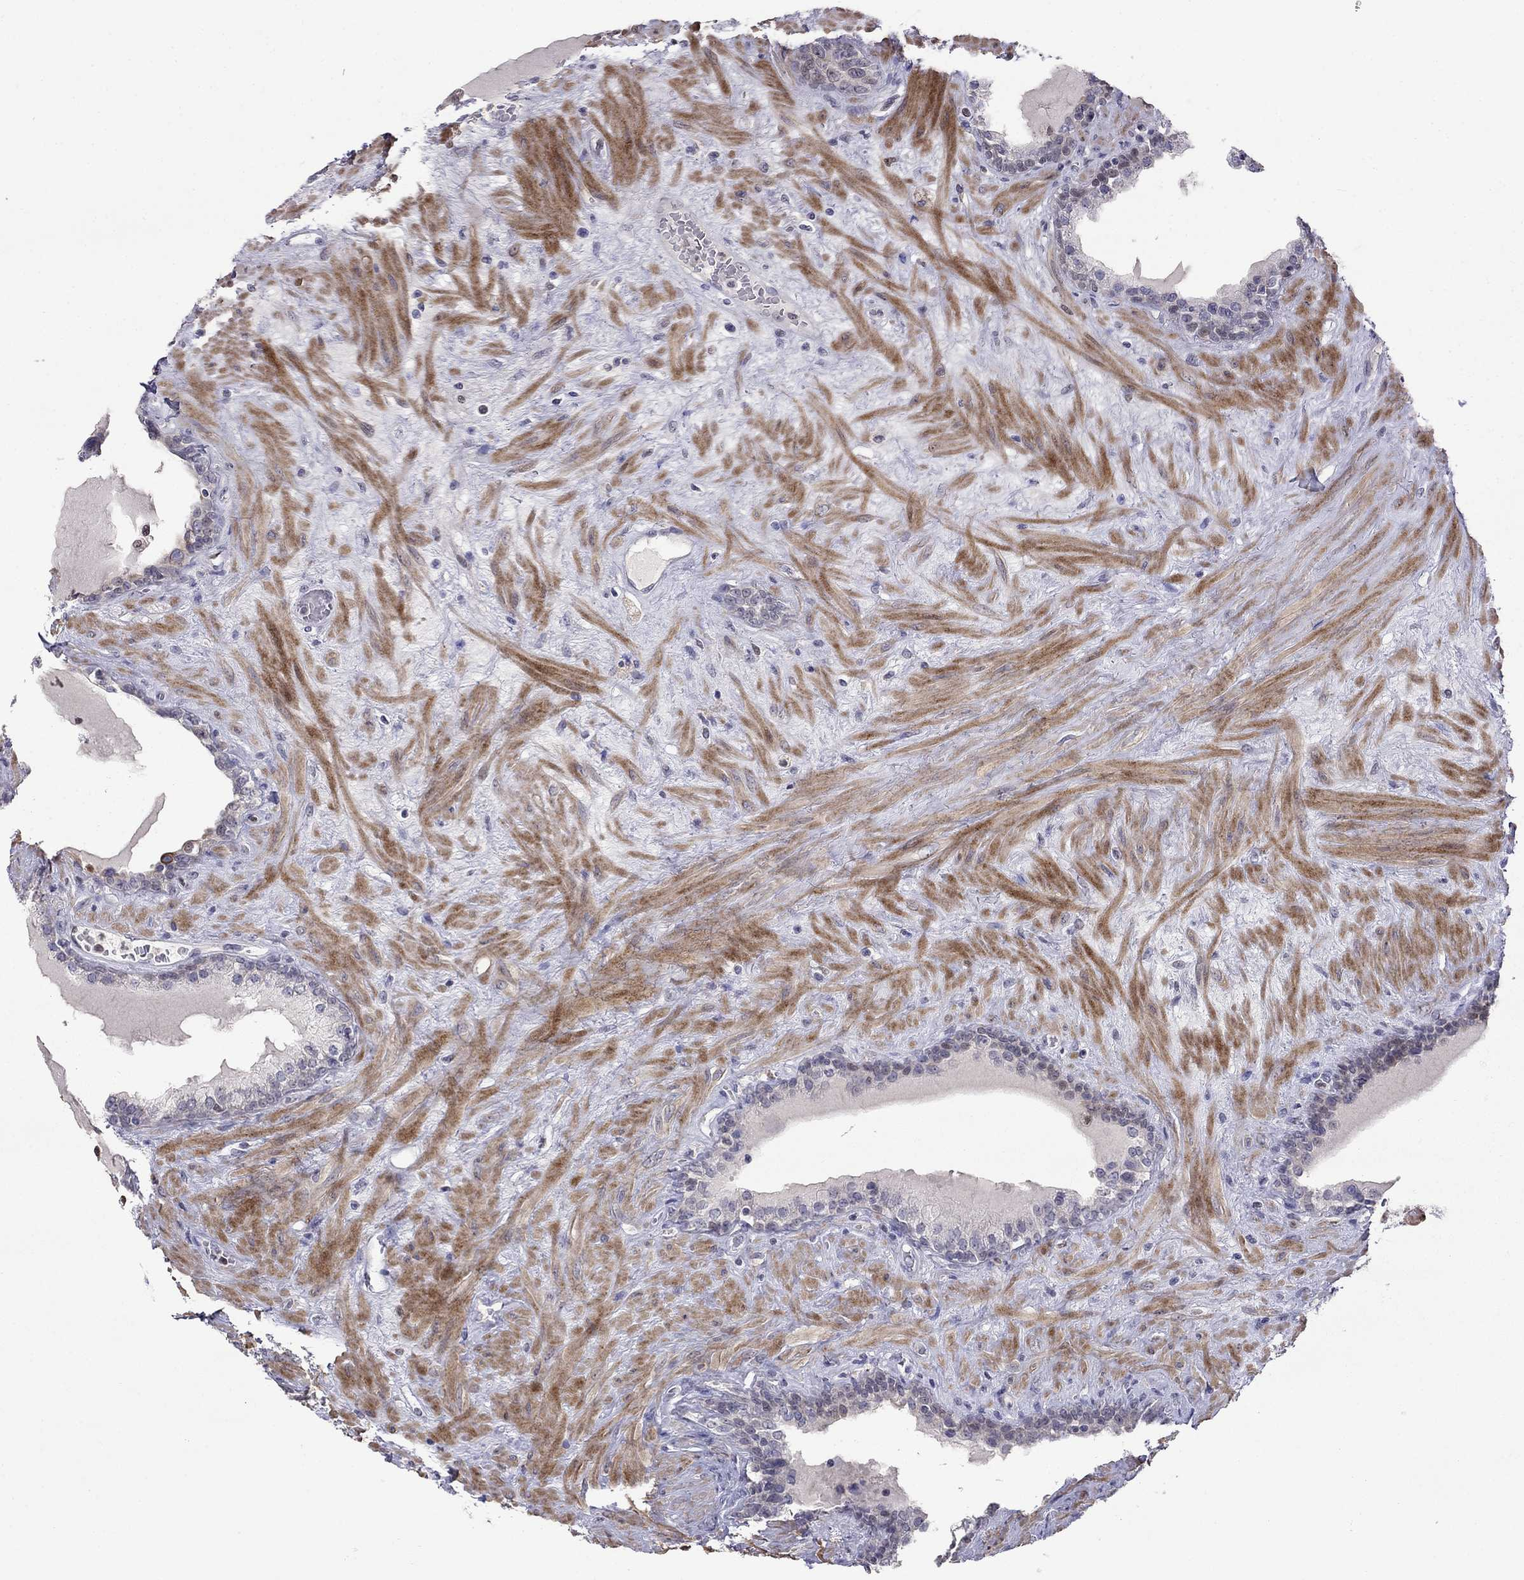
{"staining": {"intensity": "negative", "quantity": "none", "location": "none"}, "tissue": "prostate", "cell_type": "Glandular cells", "image_type": "normal", "snomed": [{"axis": "morphology", "description": "Normal tissue, NOS"}, {"axis": "topography", "description": "Prostate"}], "caption": "Glandular cells show no significant positivity in unremarkable prostate.", "gene": "LRRC39", "patient": {"sex": "male", "age": 63}}